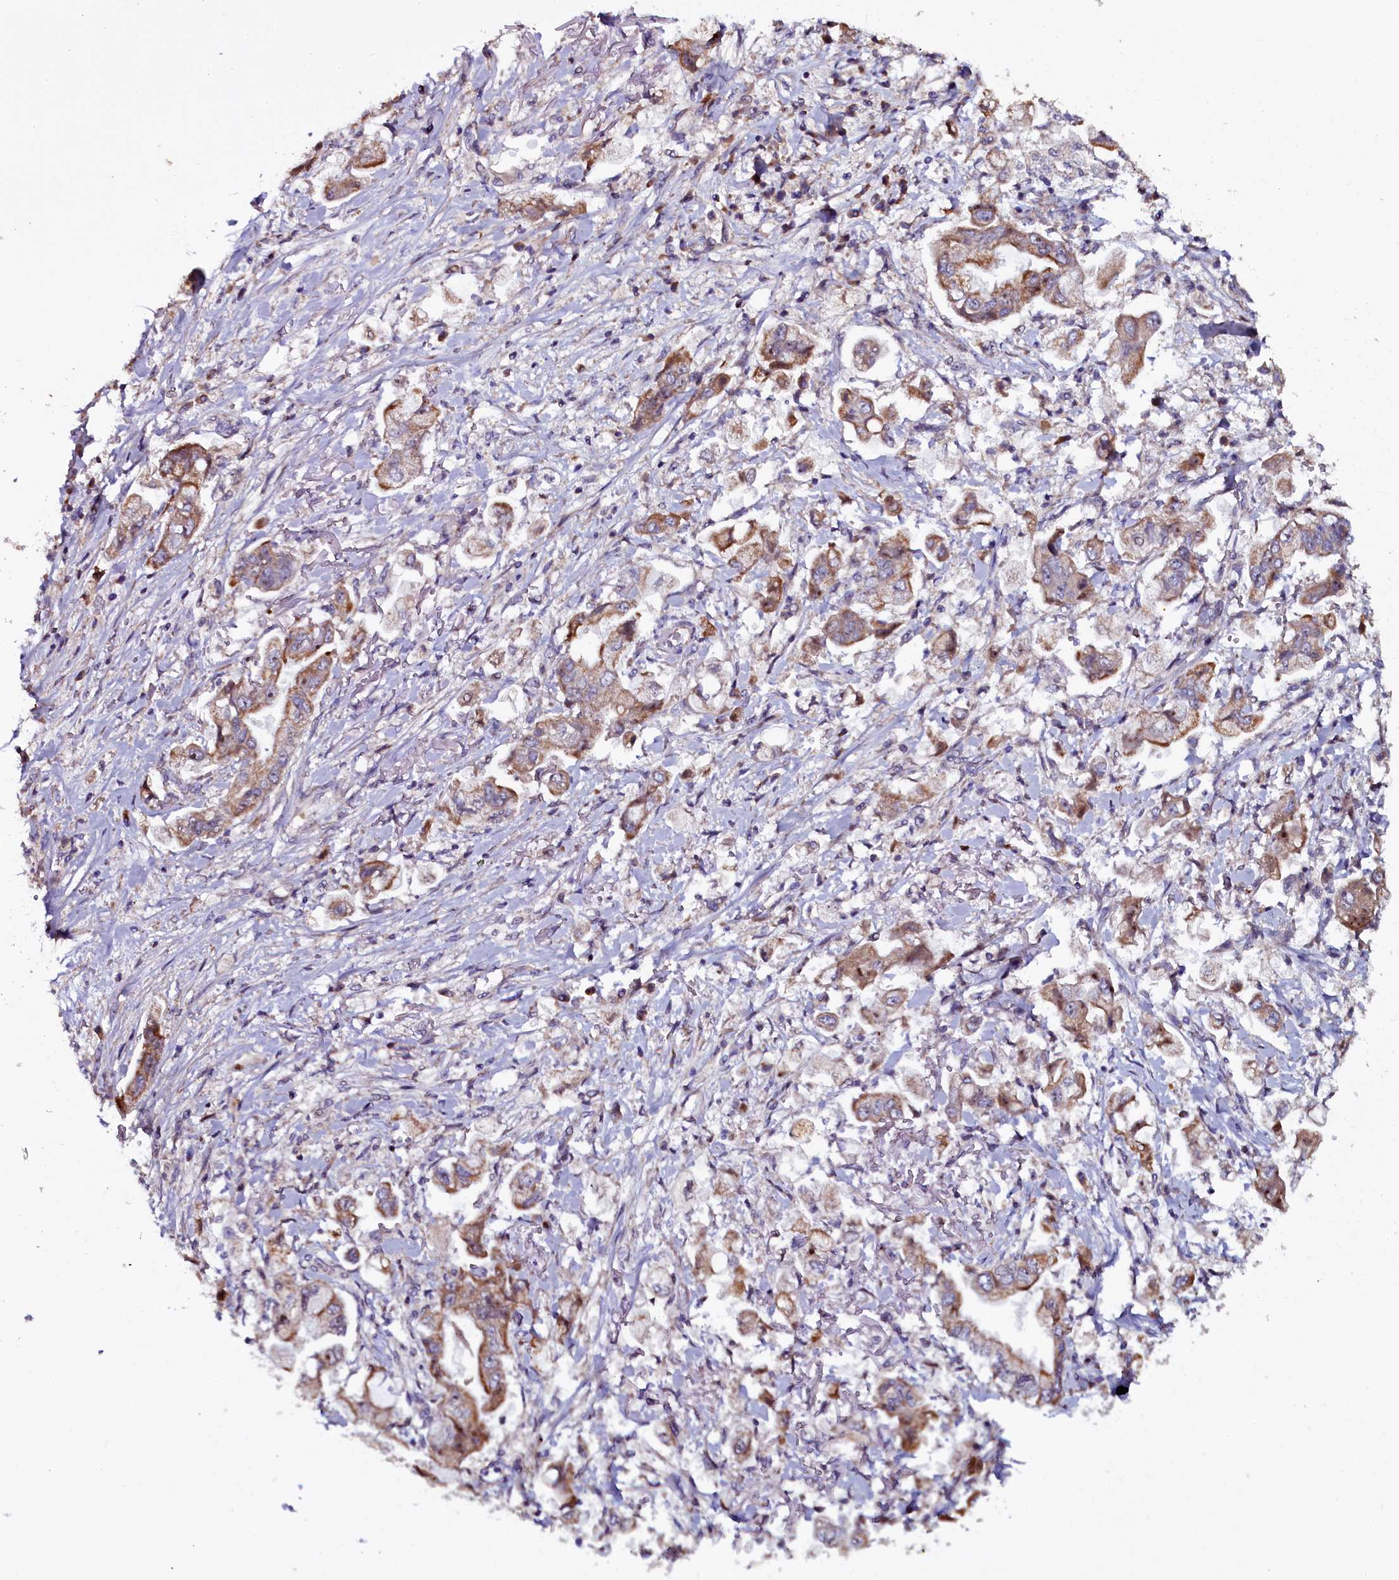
{"staining": {"intensity": "moderate", "quantity": ">75%", "location": "cytoplasmic/membranous"}, "tissue": "stomach cancer", "cell_type": "Tumor cells", "image_type": "cancer", "snomed": [{"axis": "morphology", "description": "Adenocarcinoma, NOS"}, {"axis": "topography", "description": "Stomach"}], "caption": "Adenocarcinoma (stomach) was stained to show a protein in brown. There is medium levels of moderate cytoplasmic/membranous expression in approximately >75% of tumor cells. Using DAB (3,3'-diaminobenzidine) (brown) and hematoxylin (blue) stains, captured at high magnification using brightfield microscopy.", "gene": "NAA80", "patient": {"sex": "male", "age": 62}}